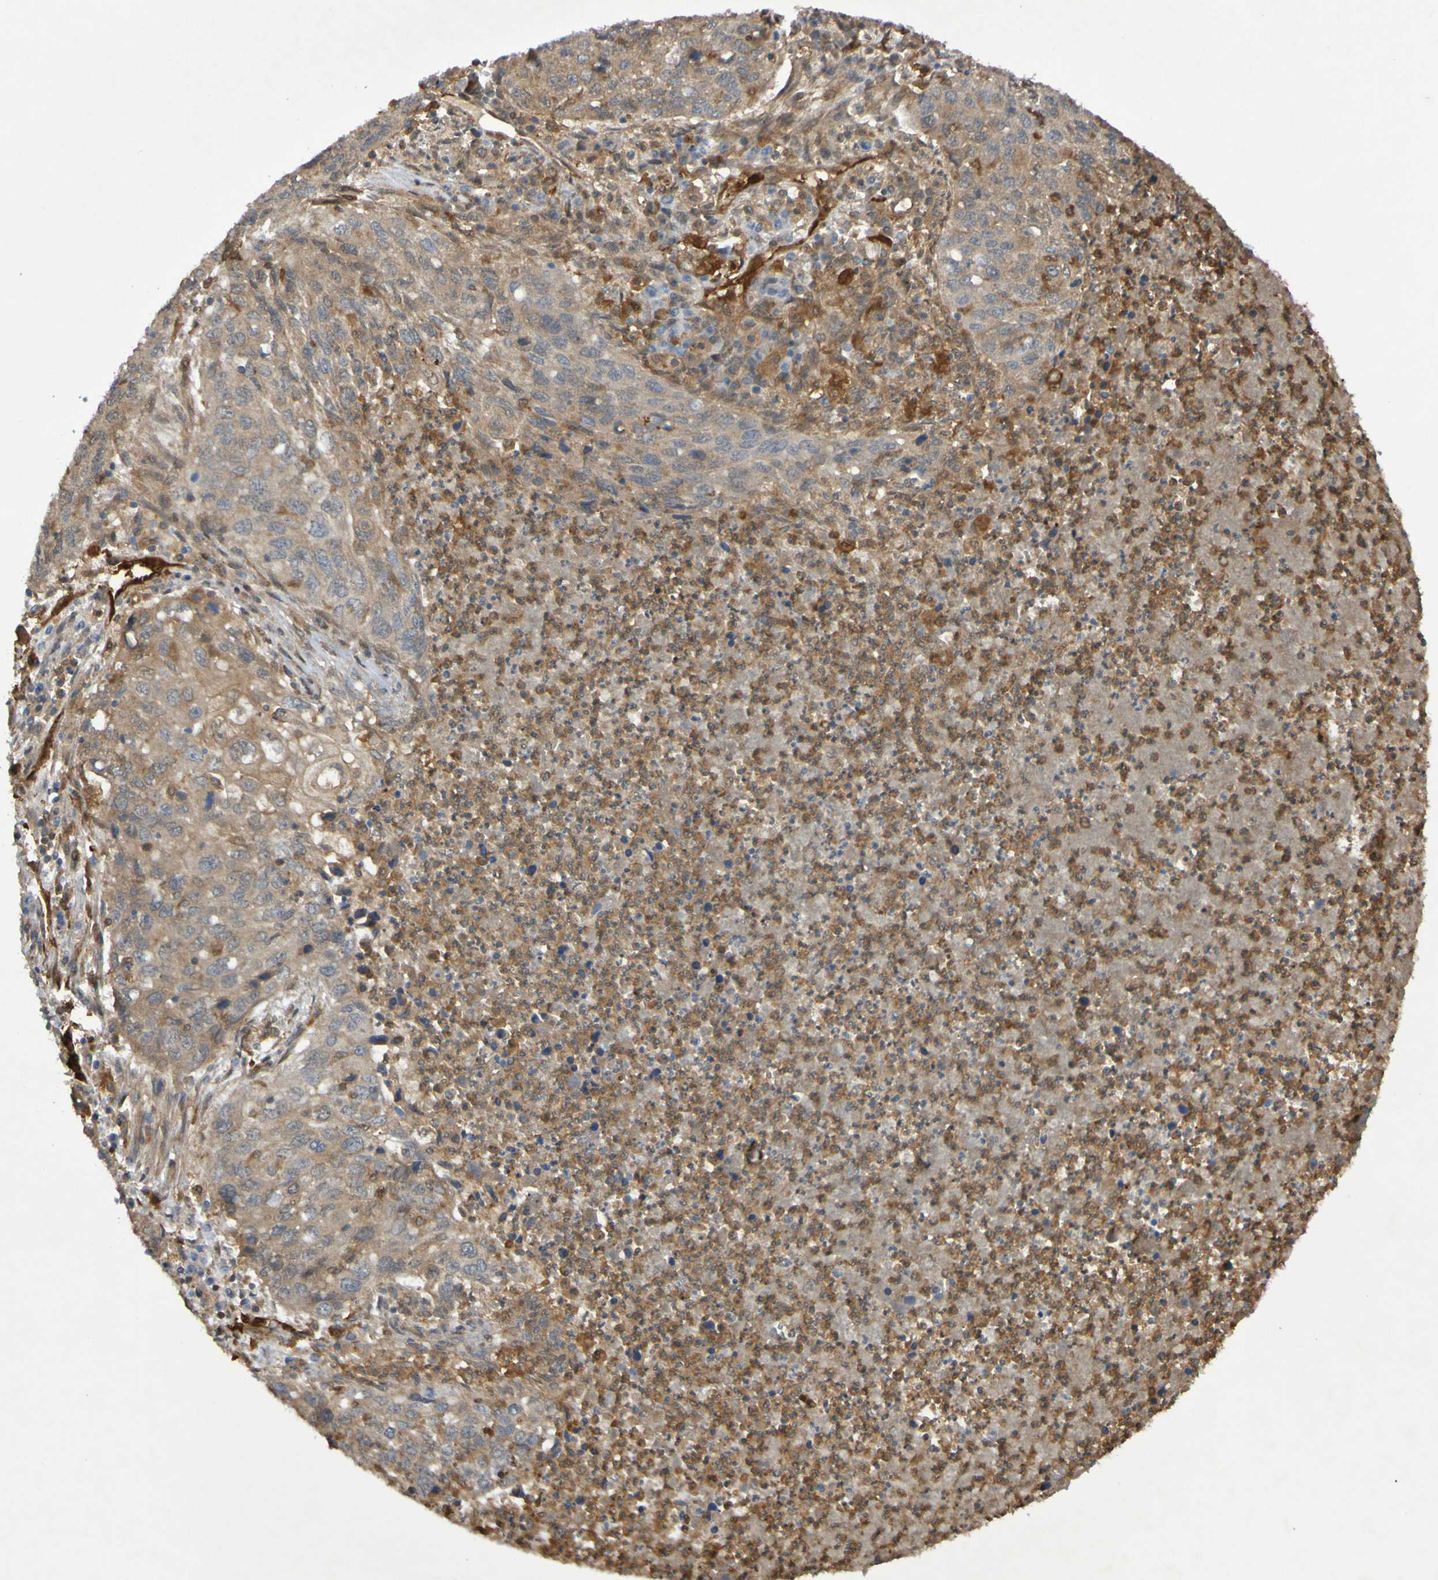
{"staining": {"intensity": "moderate", "quantity": ">75%", "location": "cytoplasmic/membranous"}, "tissue": "lung cancer", "cell_type": "Tumor cells", "image_type": "cancer", "snomed": [{"axis": "morphology", "description": "Squamous cell carcinoma, NOS"}, {"axis": "topography", "description": "Lung"}], "caption": "Immunohistochemistry of human squamous cell carcinoma (lung) reveals medium levels of moderate cytoplasmic/membranous positivity in approximately >75% of tumor cells.", "gene": "SERPINB6", "patient": {"sex": "female", "age": 63}}